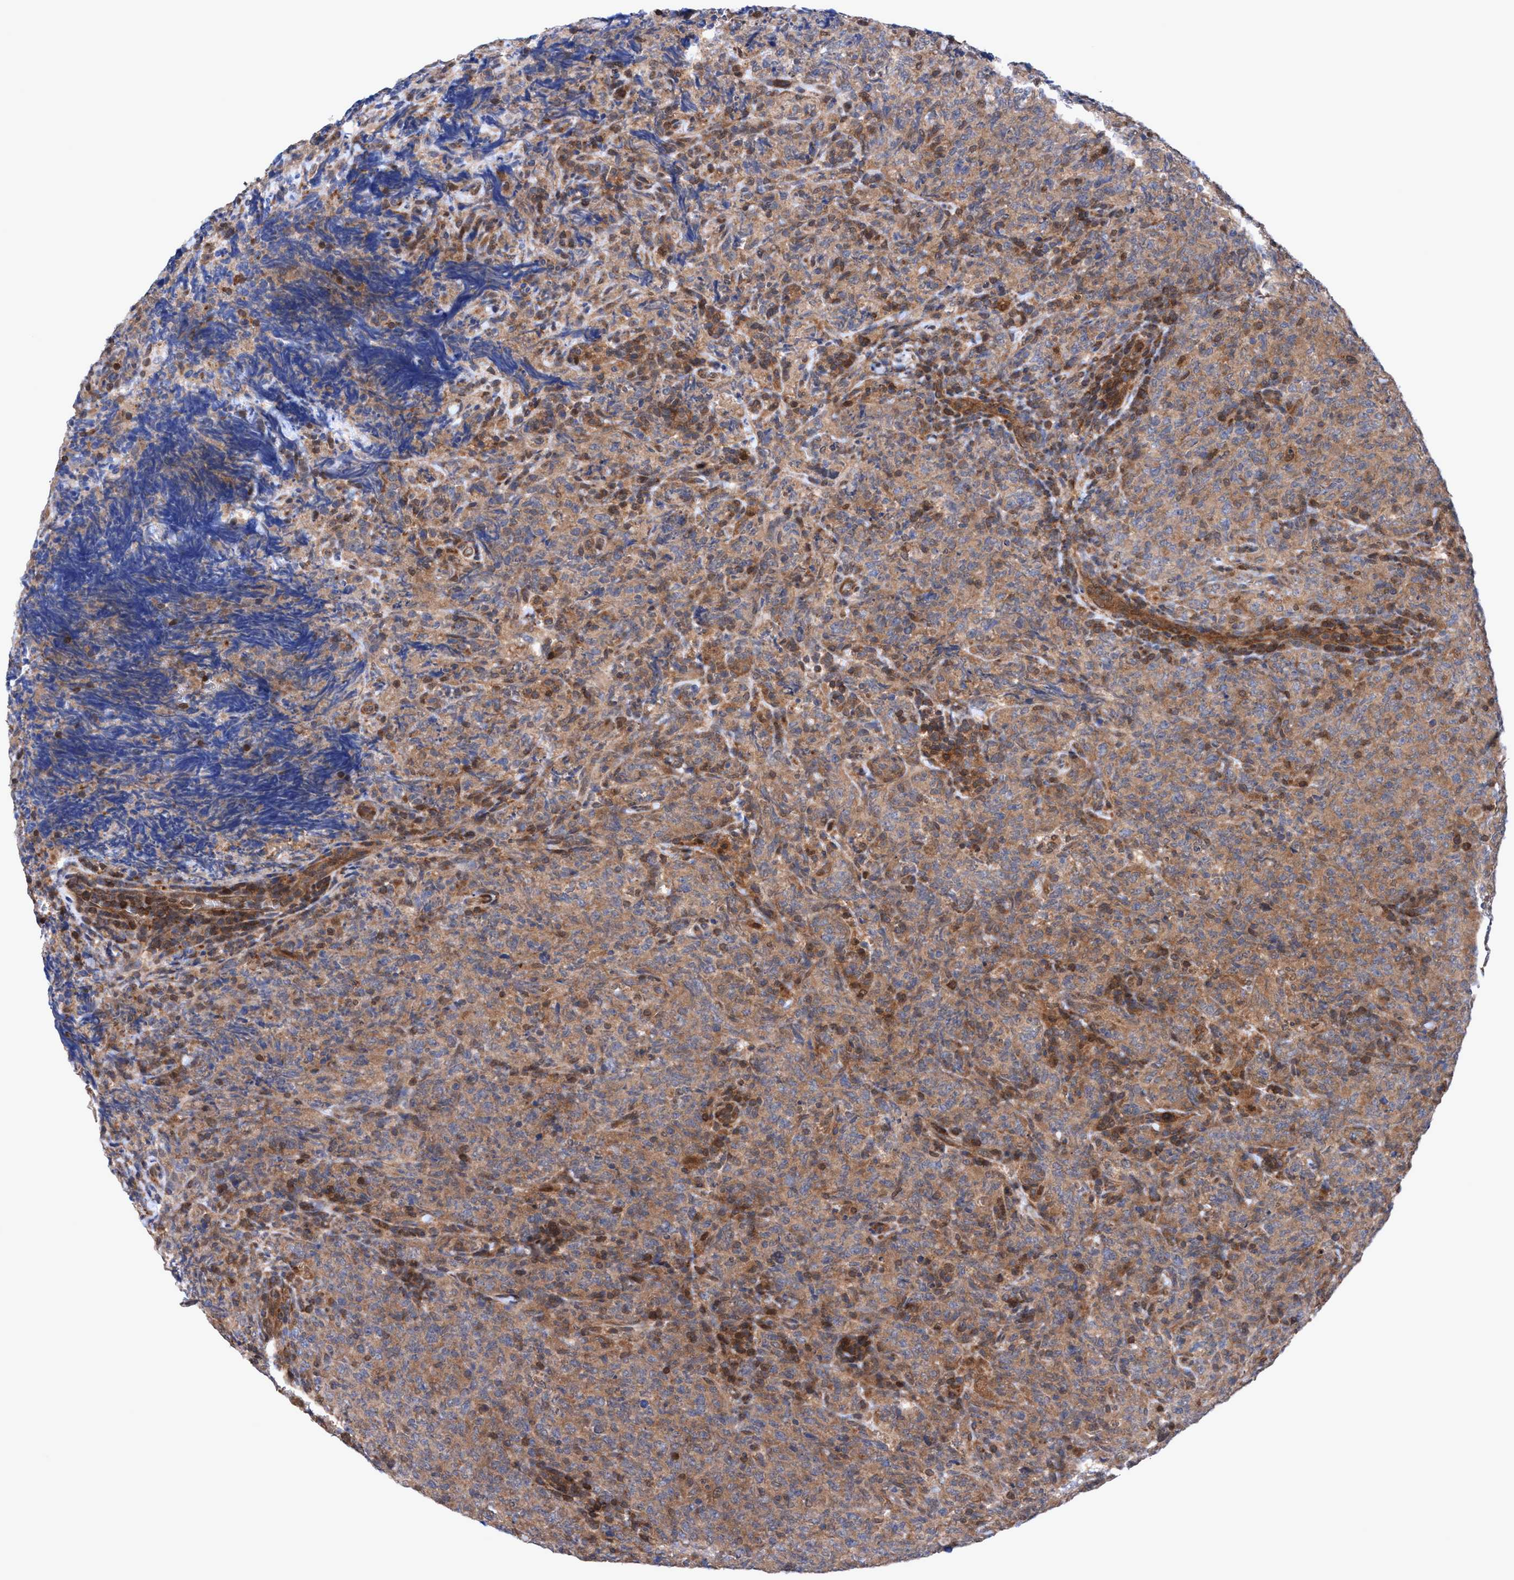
{"staining": {"intensity": "moderate", "quantity": ">75%", "location": "cytoplasmic/membranous"}, "tissue": "lymphoma", "cell_type": "Tumor cells", "image_type": "cancer", "snomed": [{"axis": "morphology", "description": "Malignant lymphoma, non-Hodgkin's type, High grade"}, {"axis": "topography", "description": "Tonsil"}], "caption": "IHC (DAB (3,3'-diaminobenzidine)) staining of high-grade malignant lymphoma, non-Hodgkin's type demonstrates moderate cytoplasmic/membranous protein staining in about >75% of tumor cells.", "gene": "GLOD4", "patient": {"sex": "female", "age": 36}}